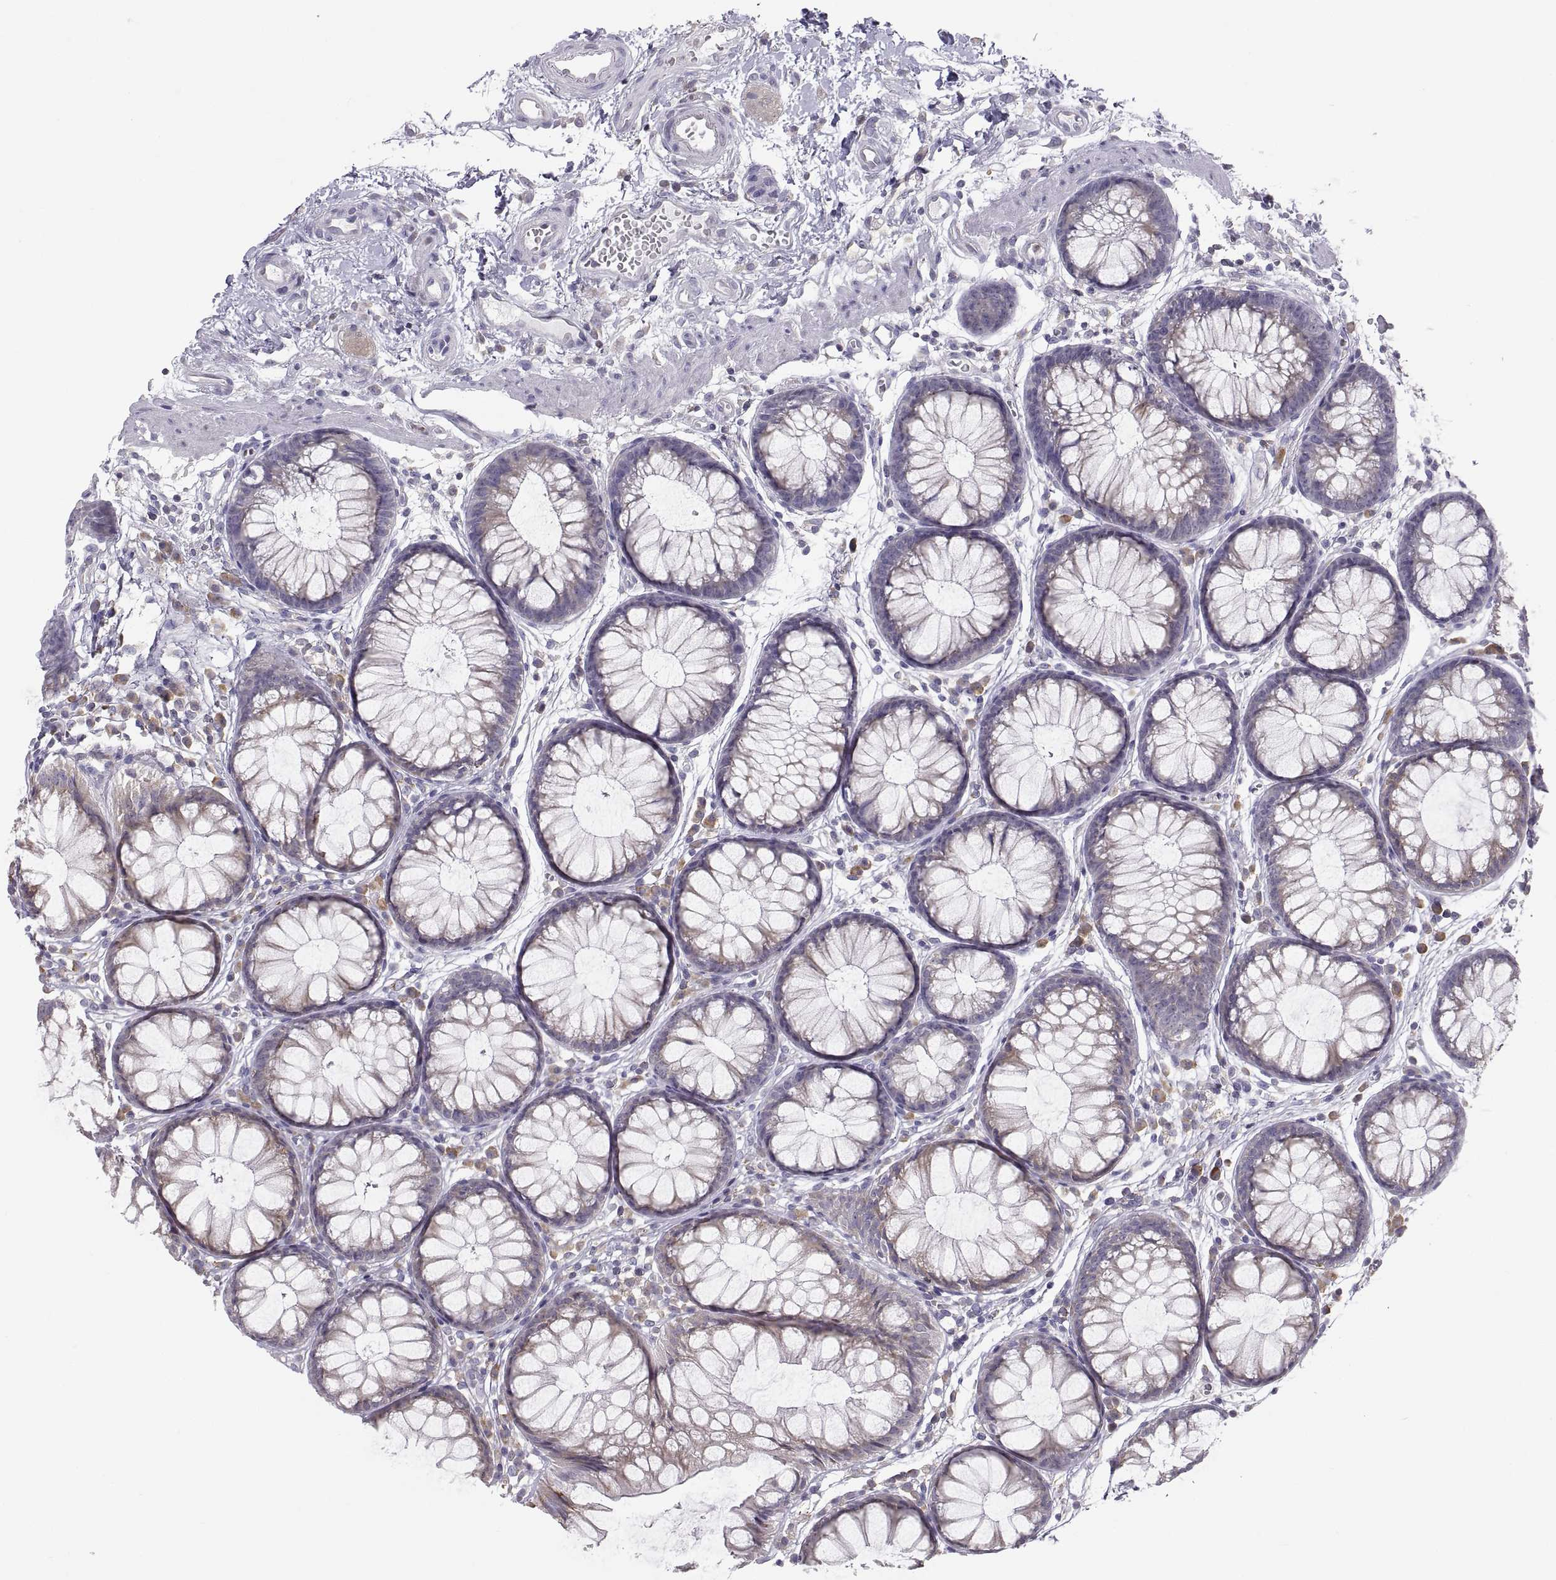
{"staining": {"intensity": "negative", "quantity": "none", "location": "none"}, "tissue": "colon", "cell_type": "Endothelial cells", "image_type": "normal", "snomed": [{"axis": "morphology", "description": "Normal tissue, NOS"}, {"axis": "morphology", "description": "Adenocarcinoma, NOS"}, {"axis": "topography", "description": "Colon"}], "caption": "High magnification brightfield microscopy of unremarkable colon stained with DAB (3,3'-diaminobenzidine) (brown) and counterstained with hematoxylin (blue): endothelial cells show no significant expression. (Brightfield microscopy of DAB (3,3'-diaminobenzidine) IHC at high magnification).", "gene": "ERO1A", "patient": {"sex": "male", "age": 65}}